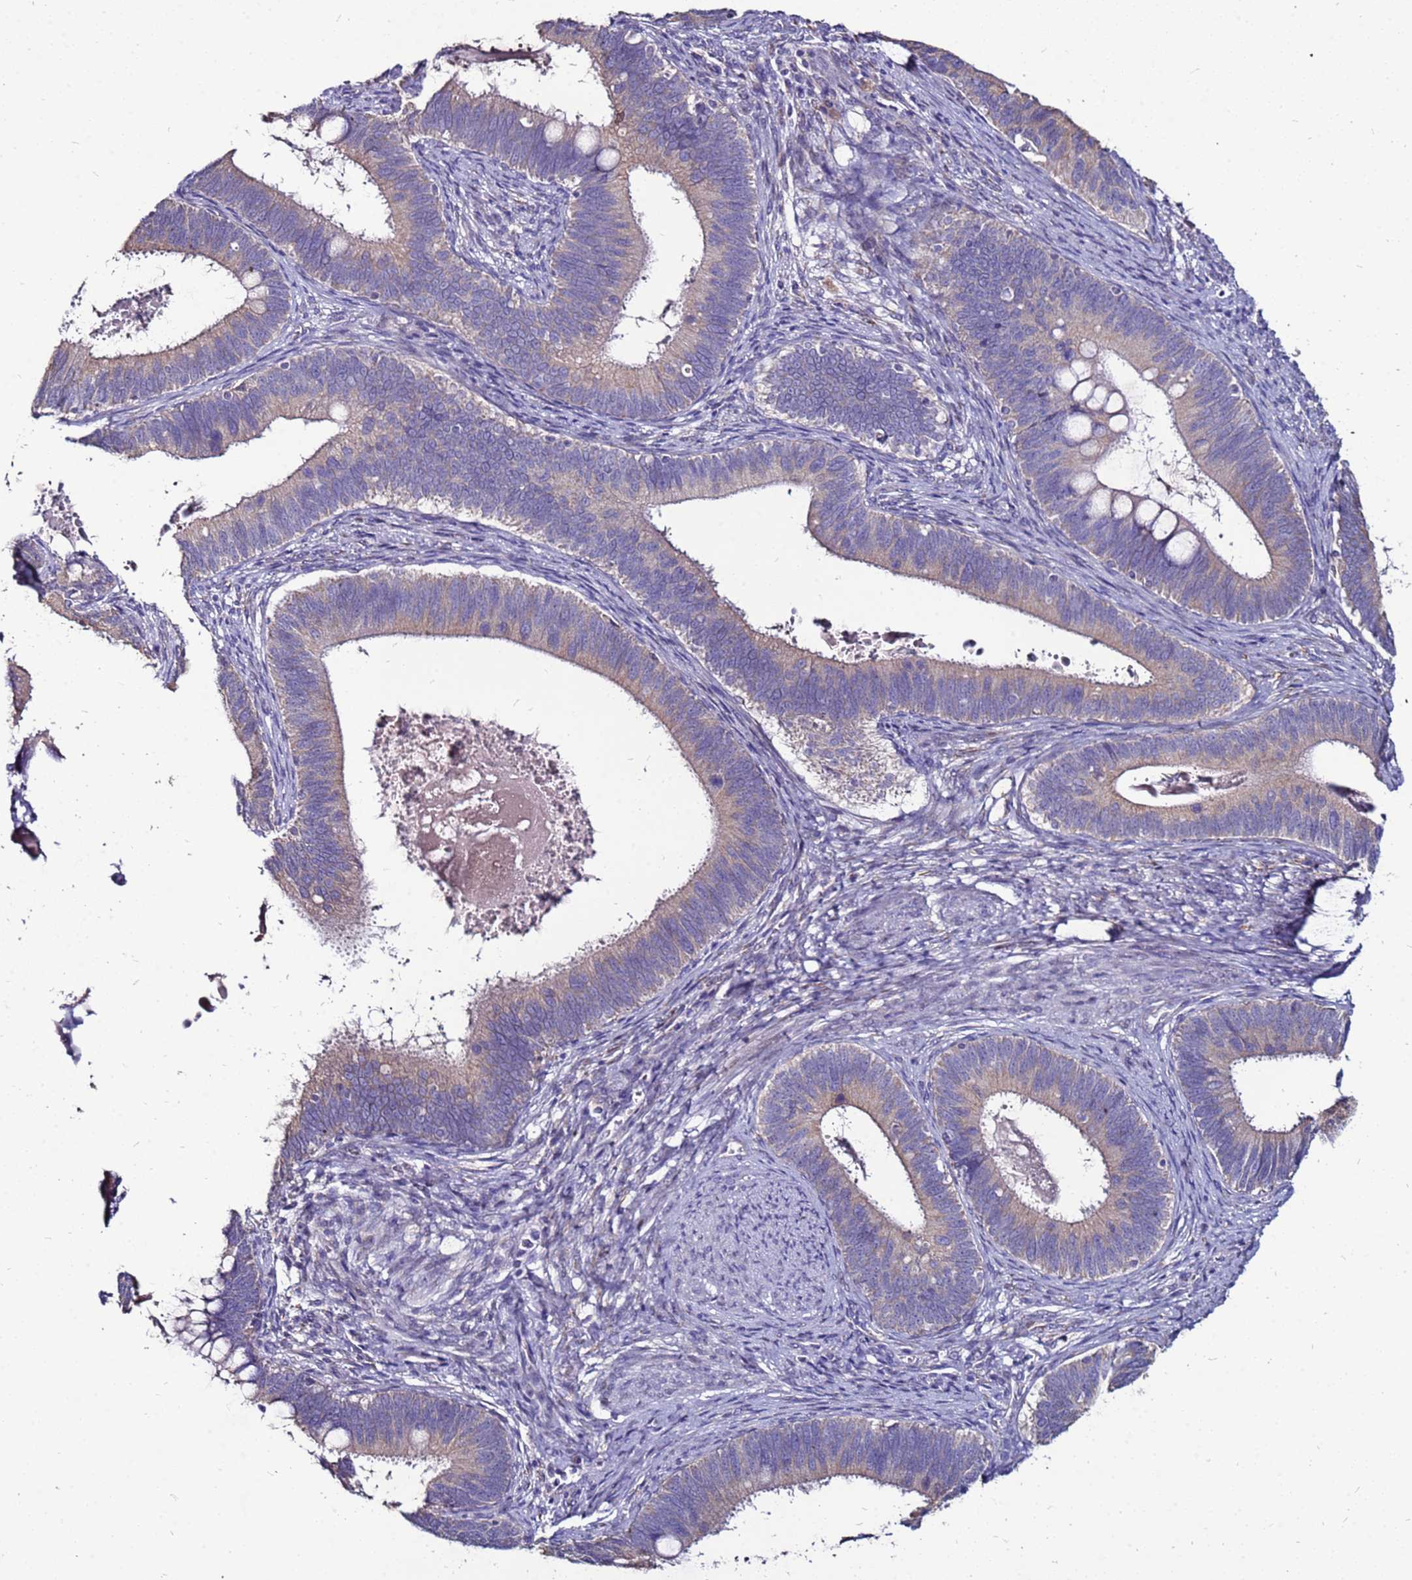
{"staining": {"intensity": "weak", "quantity": ">75%", "location": "cytoplasmic/membranous"}, "tissue": "cervical cancer", "cell_type": "Tumor cells", "image_type": "cancer", "snomed": [{"axis": "morphology", "description": "Adenocarcinoma, NOS"}, {"axis": "topography", "description": "Cervix"}], "caption": "Weak cytoplasmic/membranous protein expression is identified in approximately >75% of tumor cells in cervical adenocarcinoma.", "gene": "SLC44A3", "patient": {"sex": "female", "age": 42}}